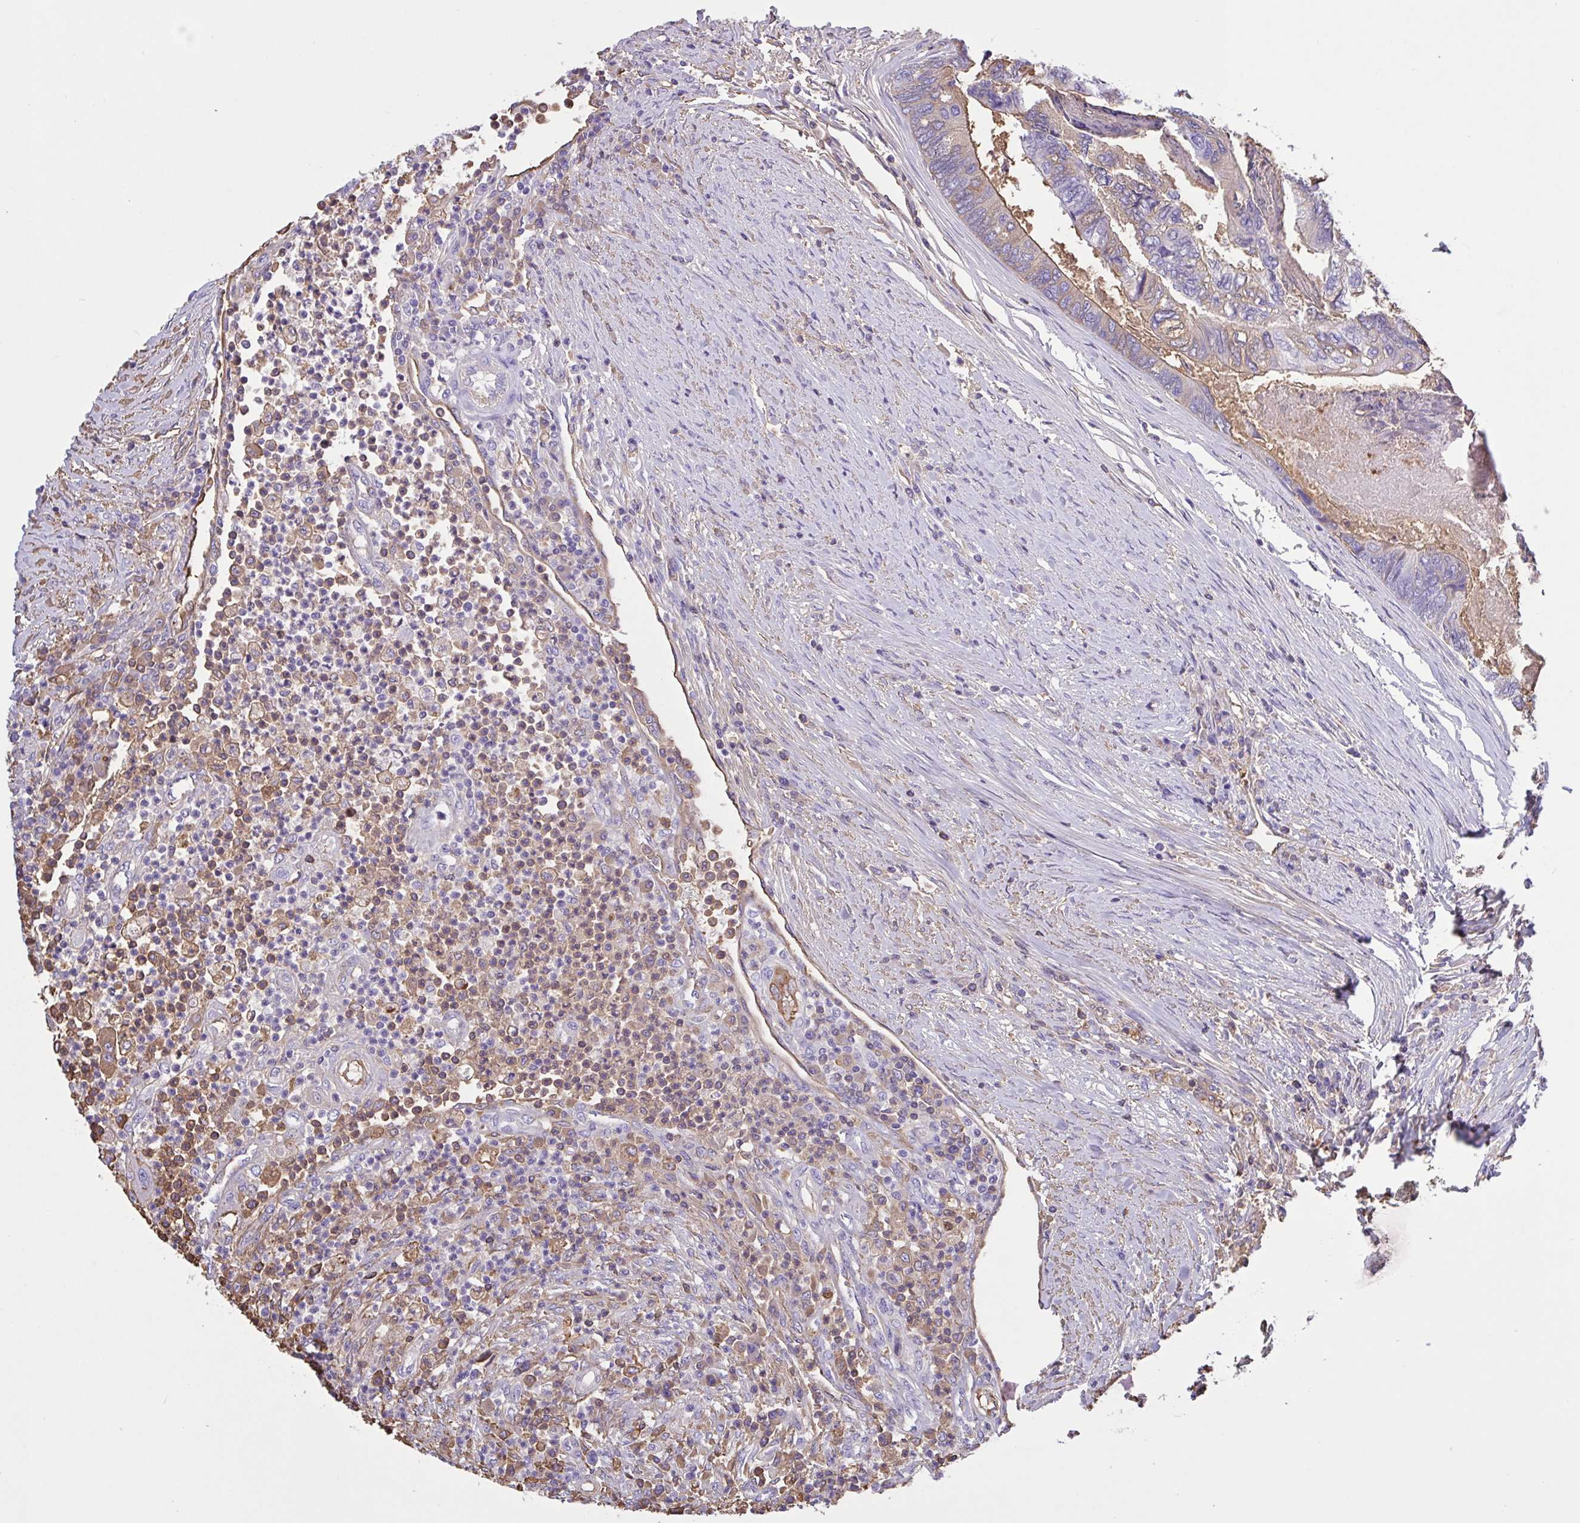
{"staining": {"intensity": "moderate", "quantity": "<25%", "location": "cytoplasmic/membranous"}, "tissue": "colorectal cancer", "cell_type": "Tumor cells", "image_type": "cancer", "snomed": [{"axis": "morphology", "description": "Adenocarcinoma, NOS"}, {"axis": "topography", "description": "Colon"}], "caption": "Immunohistochemistry (IHC) staining of adenocarcinoma (colorectal), which displays low levels of moderate cytoplasmic/membranous staining in about <25% of tumor cells indicating moderate cytoplasmic/membranous protein staining. The staining was performed using DAB (3,3'-diaminobenzidine) (brown) for protein detection and nuclei were counterstained in hematoxylin (blue).", "gene": "LARGE2", "patient": {"sex": "female", "age": 67}}